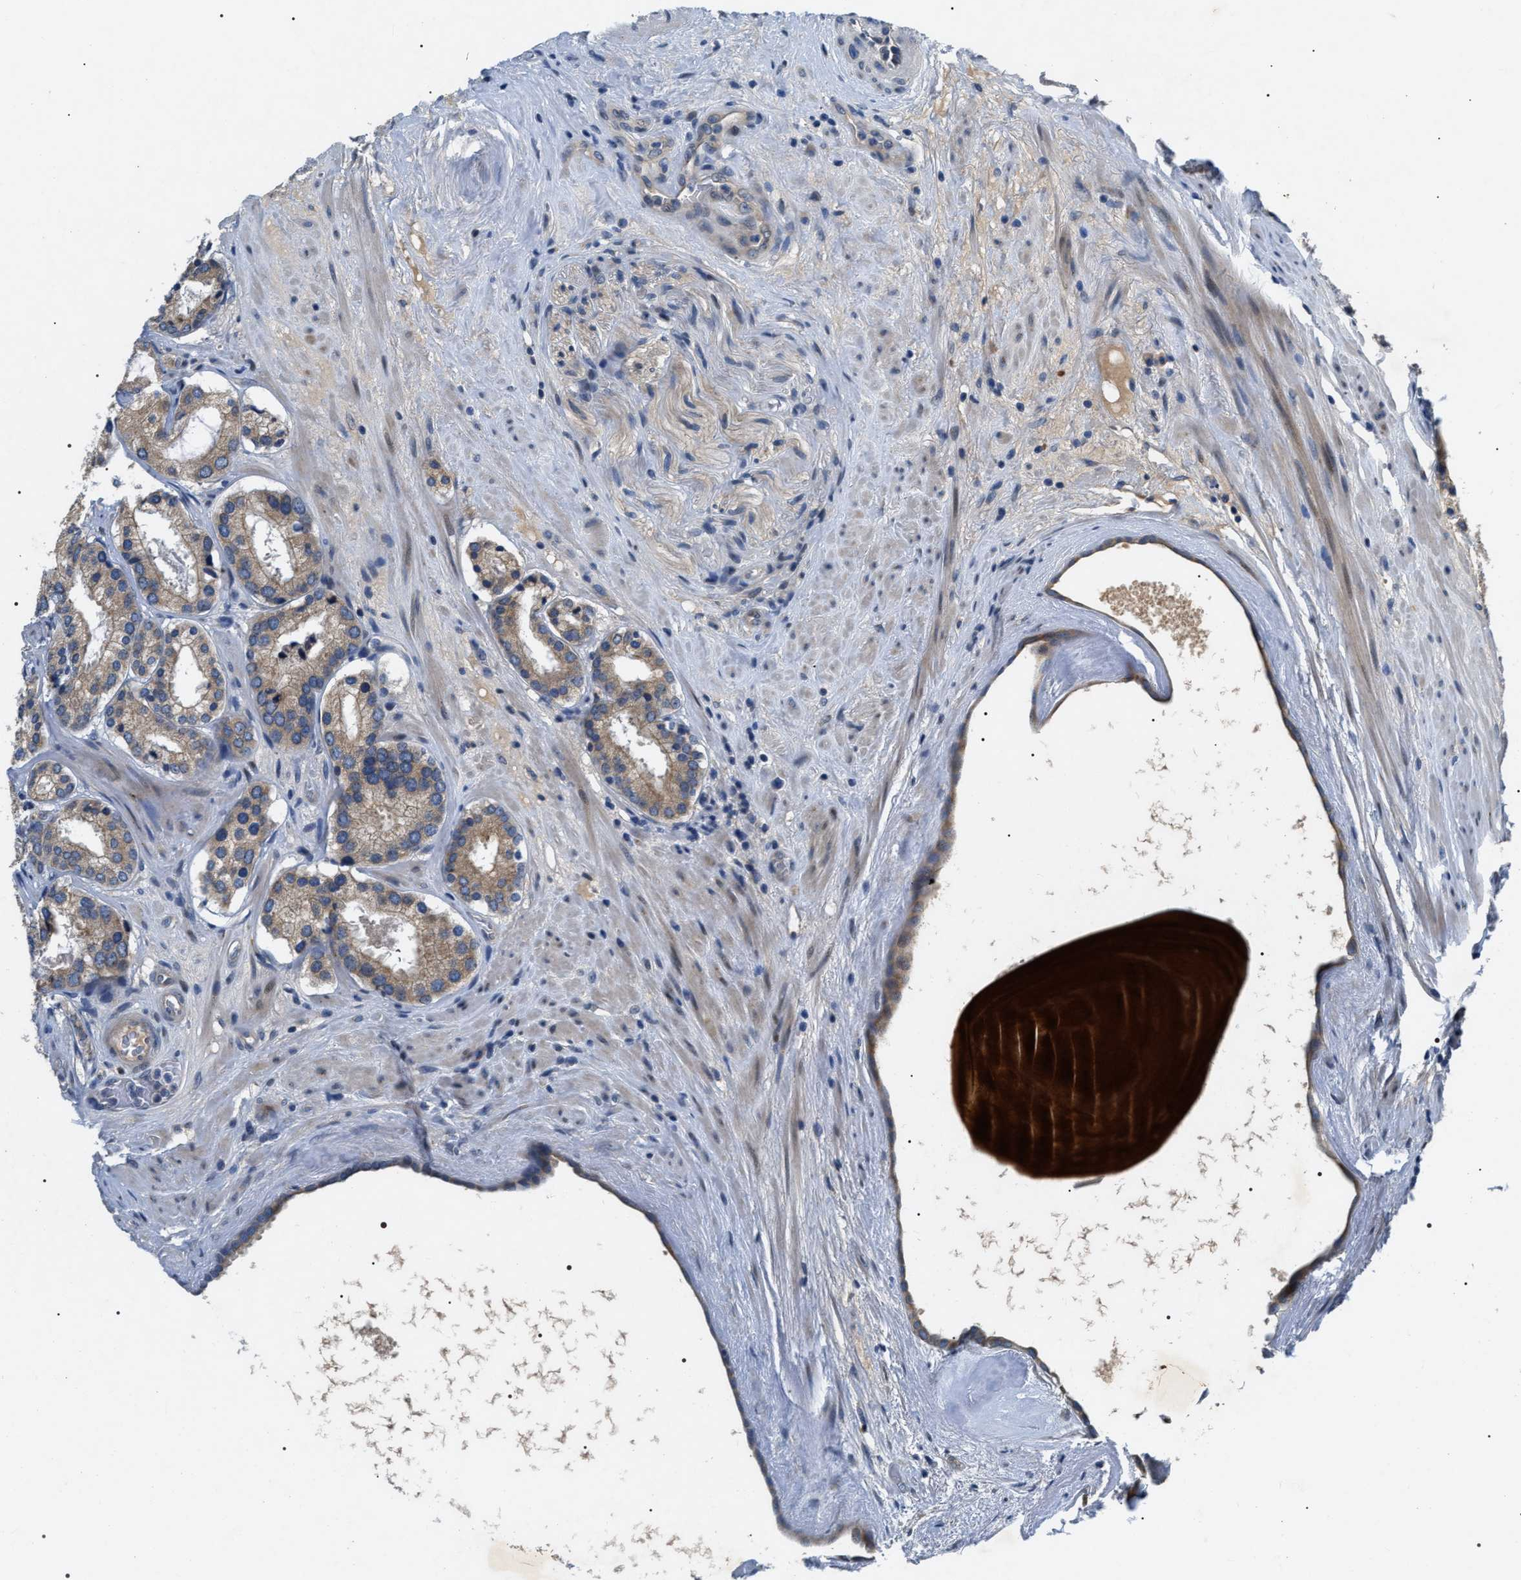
{"staining": {"intensity": "weak", "quantity": ">75%", "location": "cytoplasmic/membranous"}, "tissue": "prostate cancer", "cell_type": "Tumor cells", "image_type": "cancer", "snomed": [{"axis": "morphology", "description": "Adenocarcinoma, Low grade"}, {"axis": "topography", "description": "Prostate"}], "caption": "Immunohistochemistry (IHC) histopathology image of human prostate low-grade adenocarcinoma stained for a protein (brown), which reveals low levels of weak cytoplasmic/membranous staining in approximately >75% of tumor cells.", "gene": "IFT81", "patient": {"sex": "male", "age": 69}}